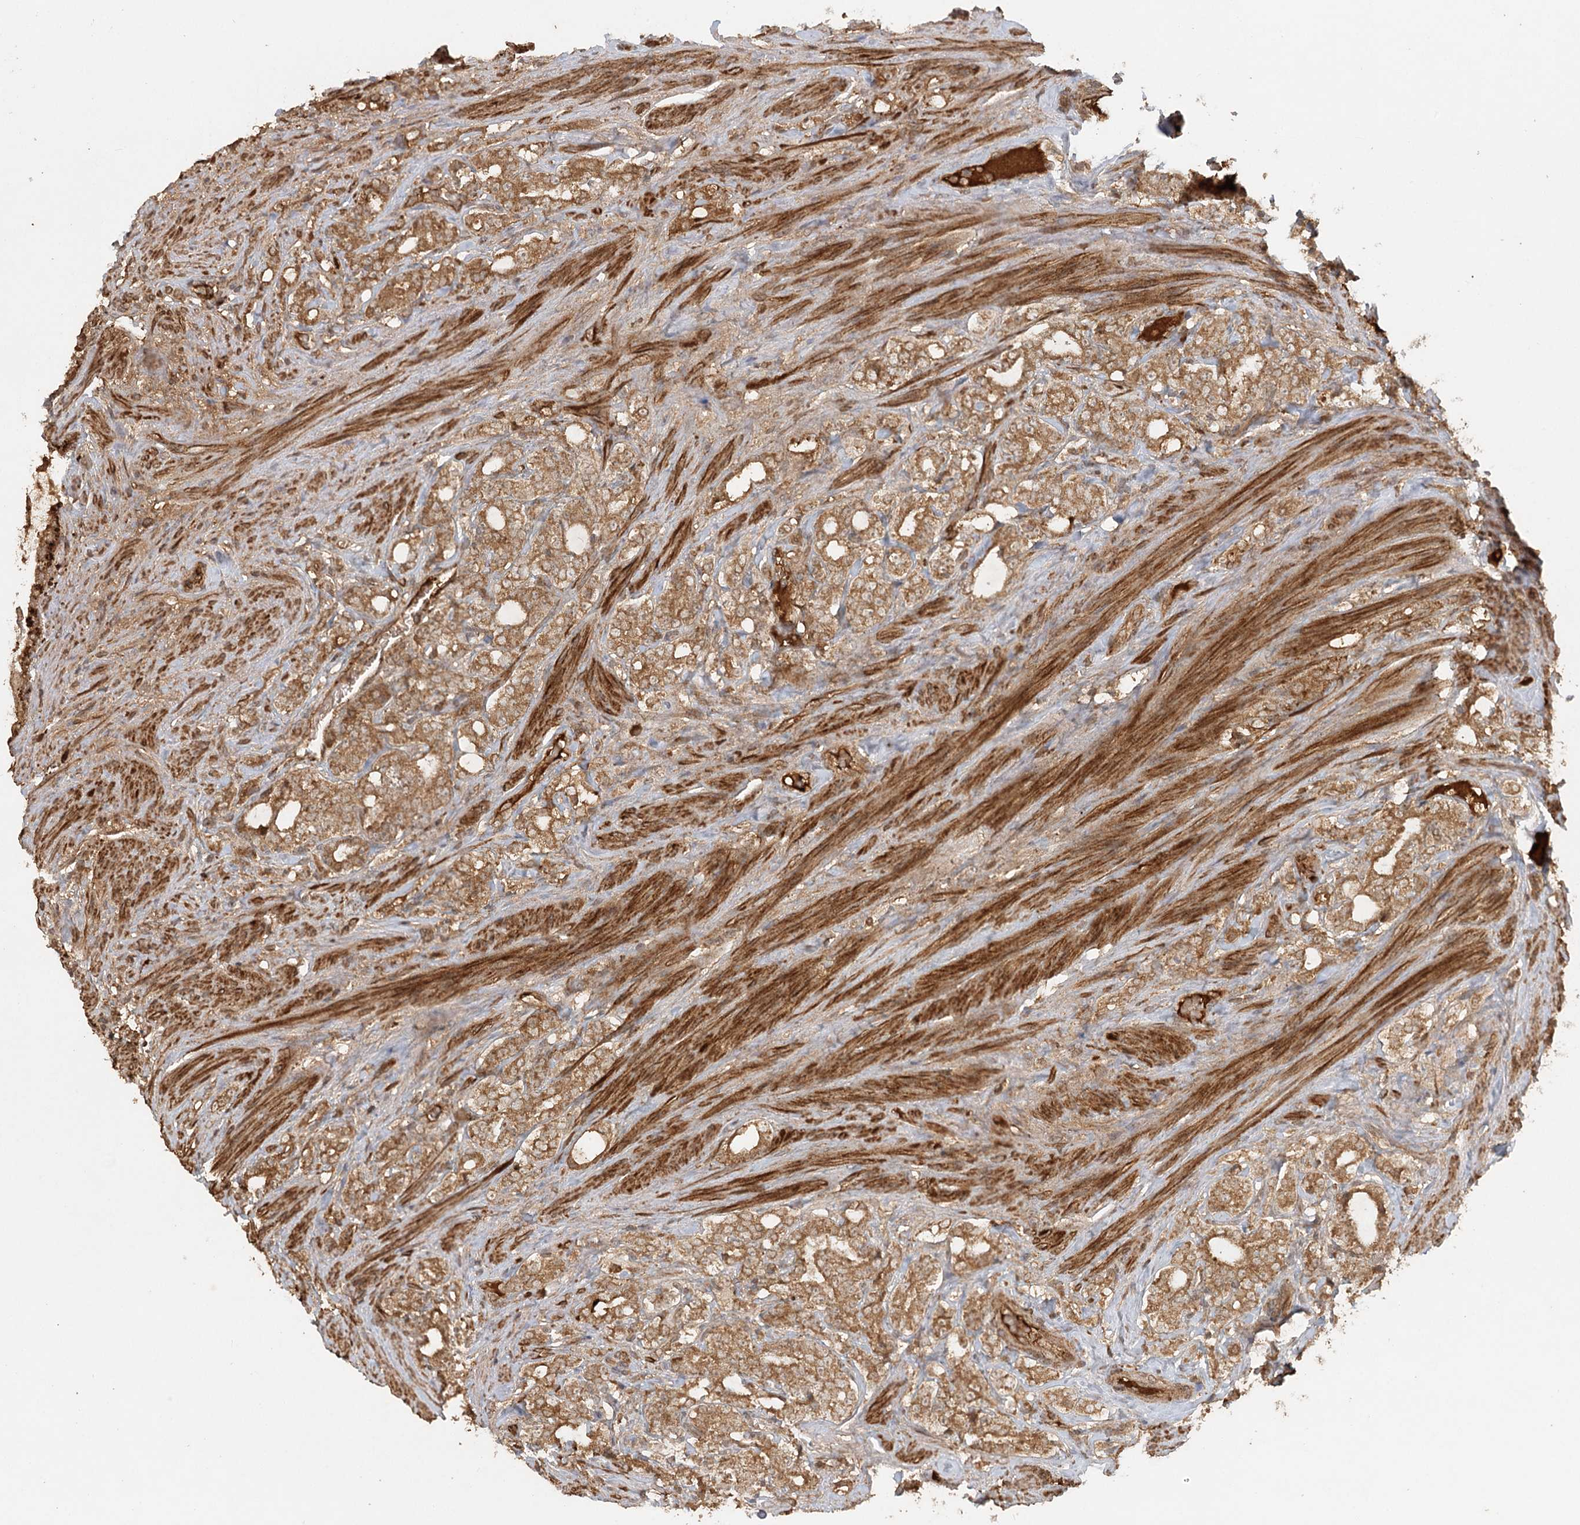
{"staining": {"intensity": "moderate", "quantity": ">75%", "location": "cytoplasmic/membranous"}, "tissue": "prostate cancer", "cell_type": "Tumor cells", "image_type": "cancer", "snomed": [{"axis": "morphology", "description": "Adenocarcinoma, High grade"}, {"axis": "topography", "description": "Prostate"}], "caption": "Prostate high-grade adenocarcinoma stained with a protein marker exhibits moderate staining in tumor cells.", "gene": "ARL13A", "patient": {"sex": "male", "age": 64}}